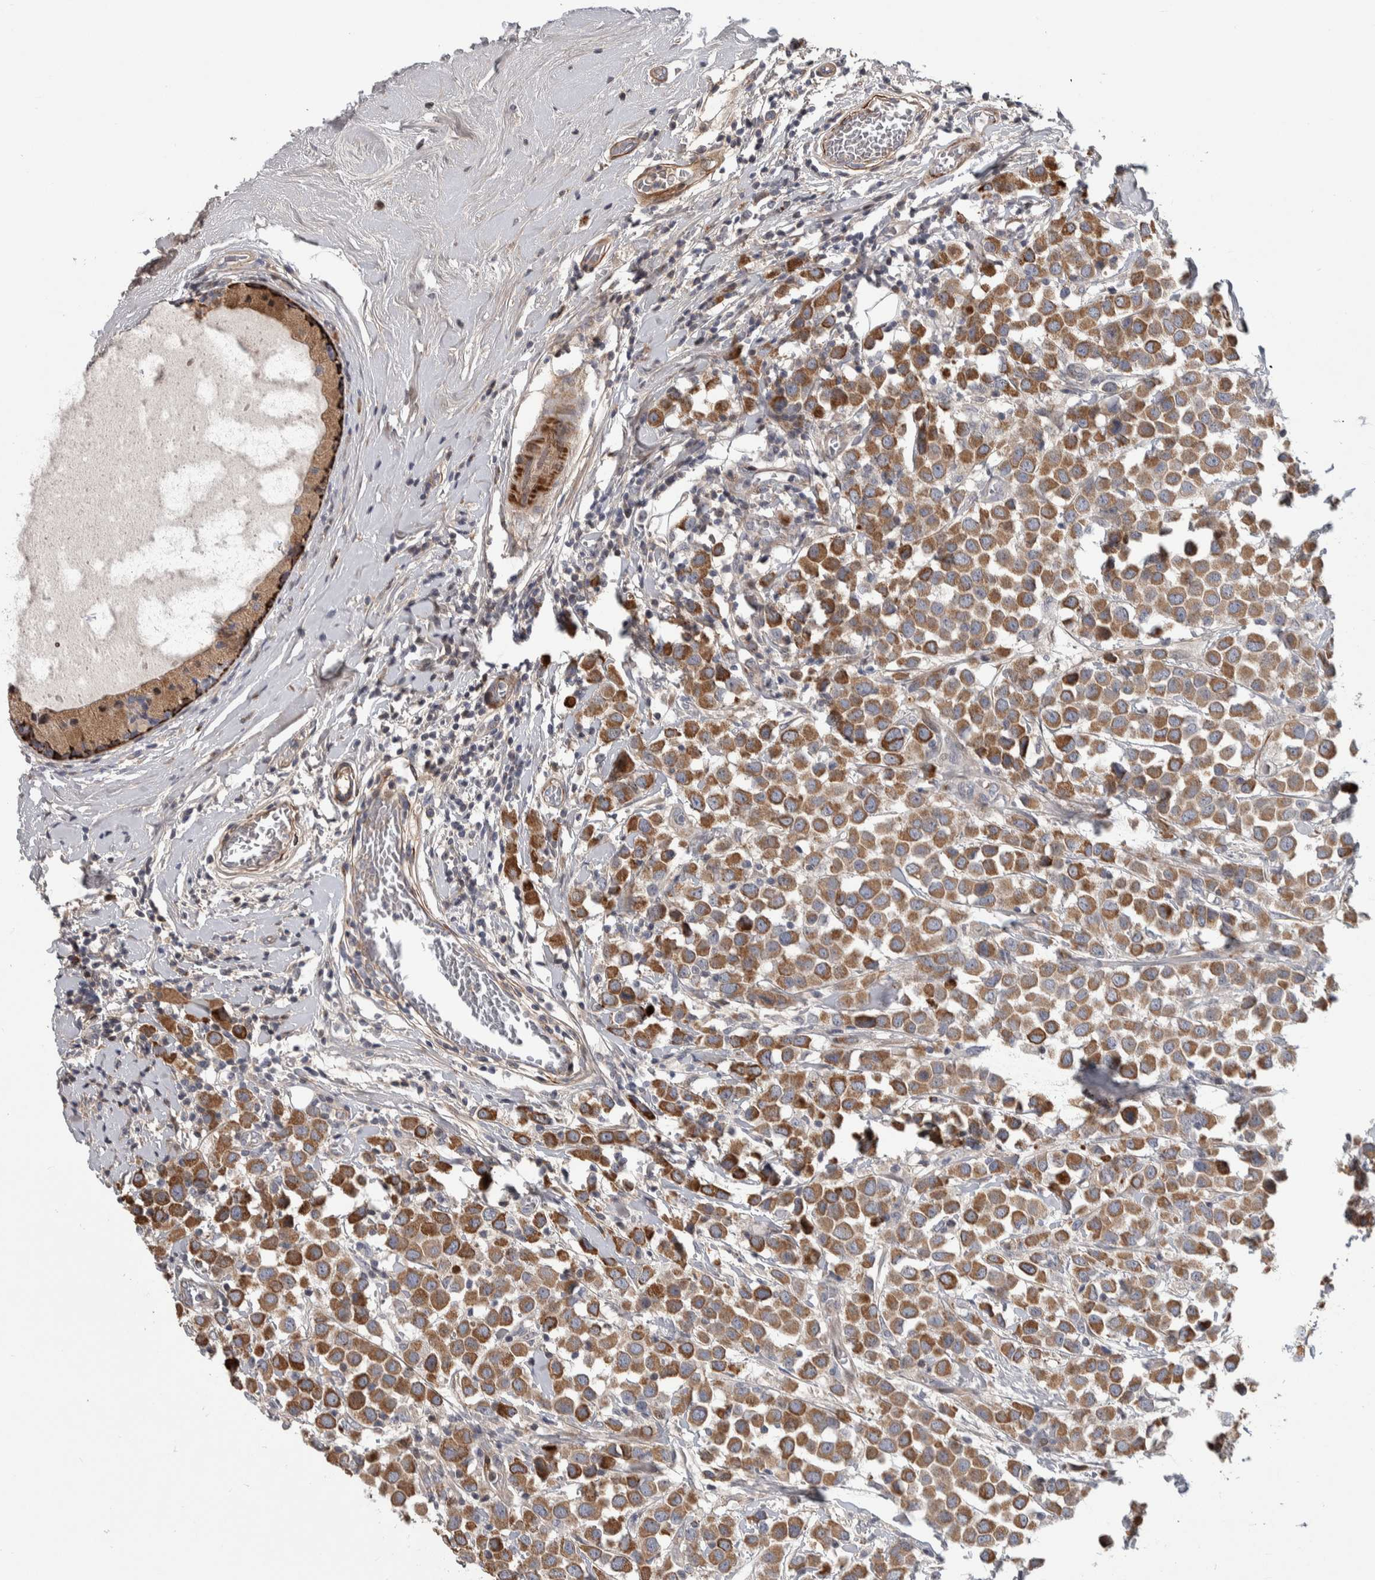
{"staining": {"intensity": "moderate", "quantity": ">75%", "location": "cytoplasmic/membranous"}, "tissue": "breast cancer", "cell_type": "Tumor cells", "image_type": "cancer", "snomed": [{"axis": "morphology", "description": "Duct carcinoma"}, {"axis": "topography", "description": "Breast"}], "caption": "Moderate cytoplasmic/membranous expression is appreciated in approximately >75% of tumor cells in infiltrating ductal carcinoma (breast).", "gene": "PSMG3", "patient": {"sex": "female", "age": 61}}